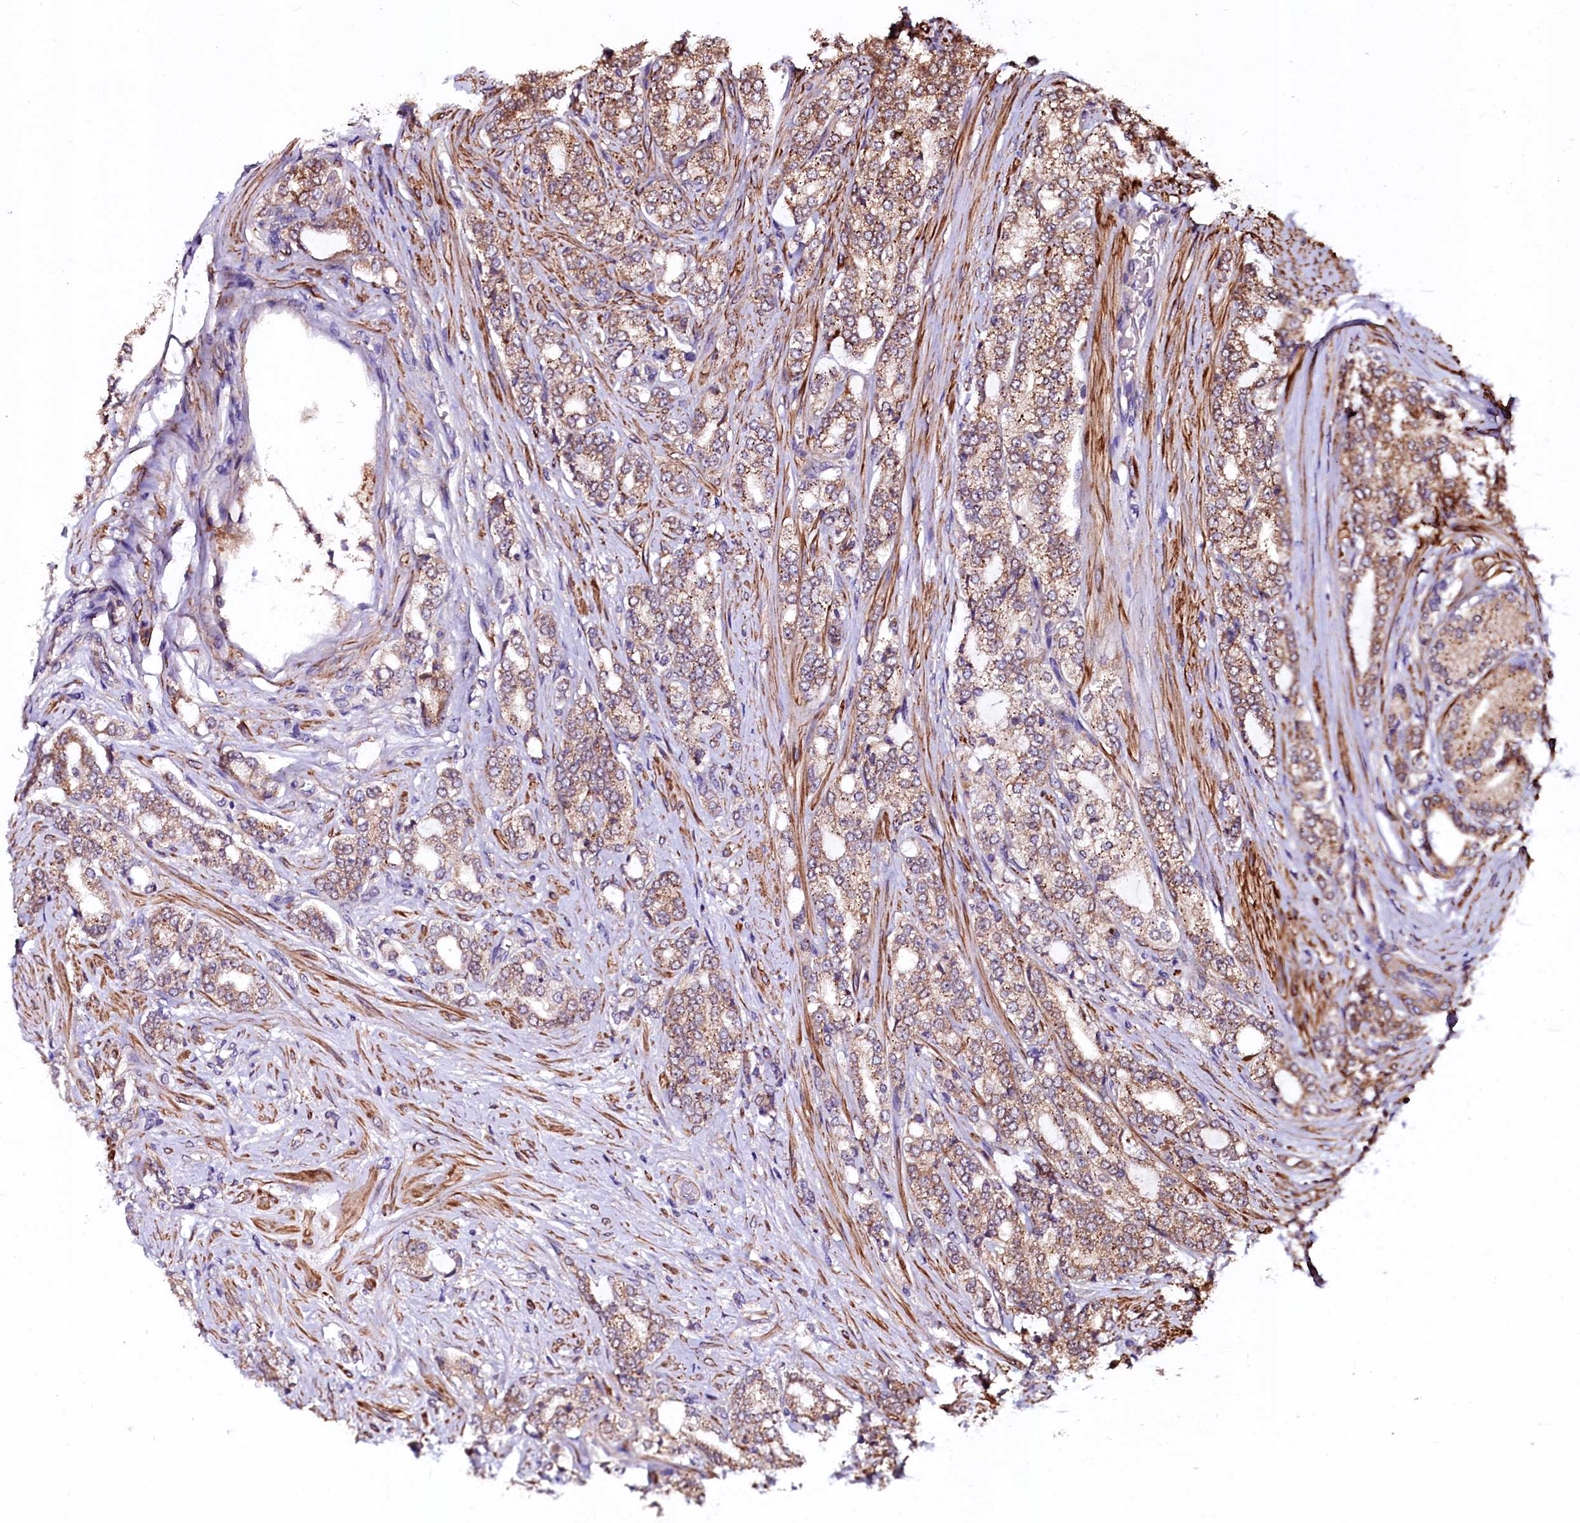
{"staining": {"intensity": "moderate", "quantity": ">75%", "location": "cytoplasmic/membranous"}, "tissue": "prostate cancer", "cell_type": "Tumor cells", "image_type": "cancer", "snomed": [{"axis": "morphology", "description": "Adenocarcinoma, High grade"}, {"axis": "topography", "description": "Prostate"}], "caption": "A photomicrograph of human adenocarcinoma (high-grade) (prostate) stained for a protein demonstrates moderate cytoplasmic/membranous brown staining in tumor cells. The staining is performed using DAB brown chromogen to label protein expression. The nuclei are counter-stained blue using hematoxylin.", "gene": "N4BP1", "patient": {"sex": "male", "age": 64}}